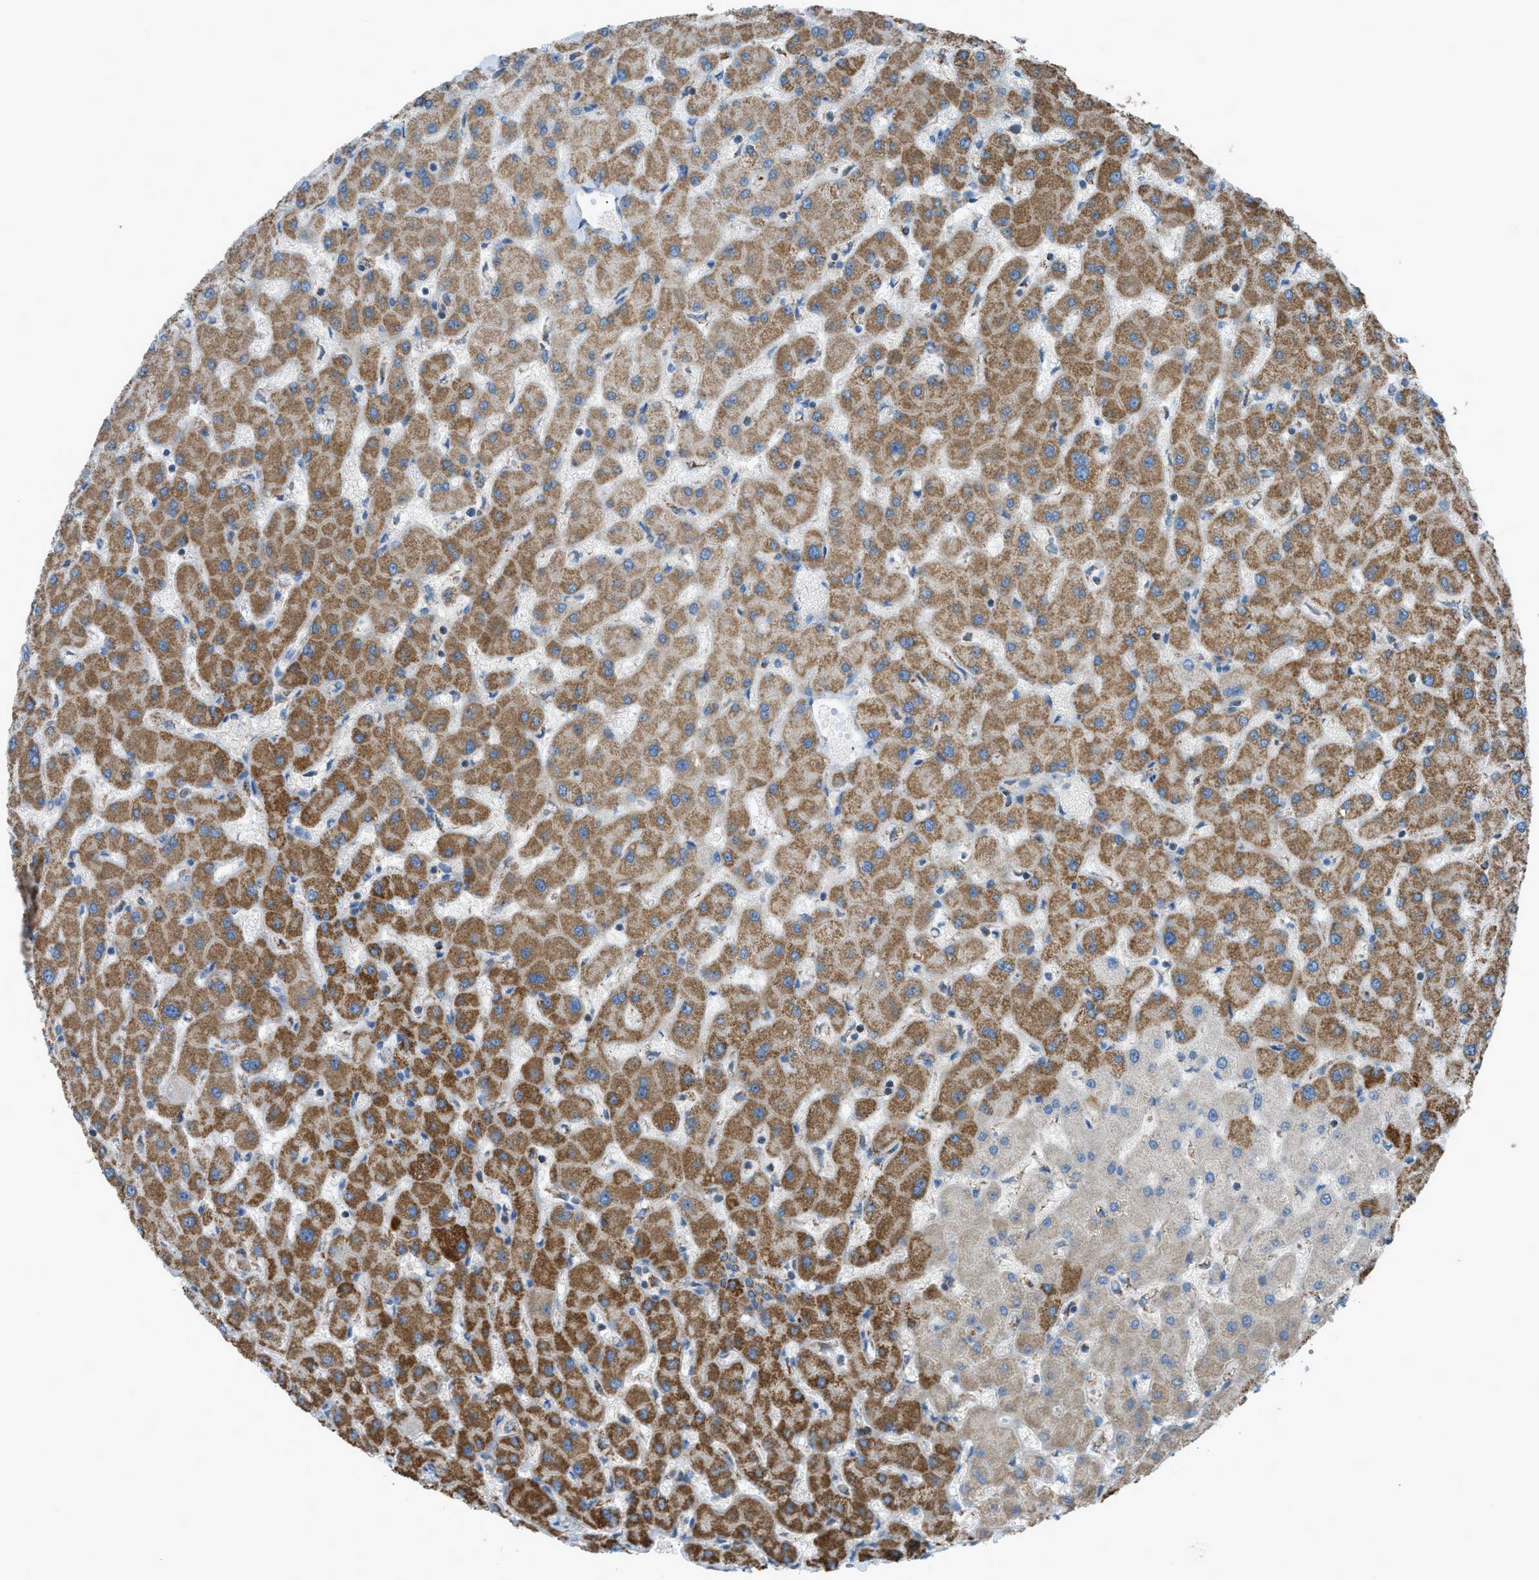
{"staining": {"intensity": "weak", "quantity": ">75%", "location": "cytoplasmic/membranous"}, "tissue": "liver", "cell_type": "Cholangiocytes", "image_type": "normal", "snomed": [{"axis": "morphology", "description": "Normal tissue, NOS"}, {"axis": "topography", "description": "Liver"}], "caption": "The histopathology image reveals a brown stain indicating the presence of a protein in the cytoplasmic/membranous of cholangiocytes in liver.", "gene": "SRM", "patient": {"sex": "female", "age": 63}}